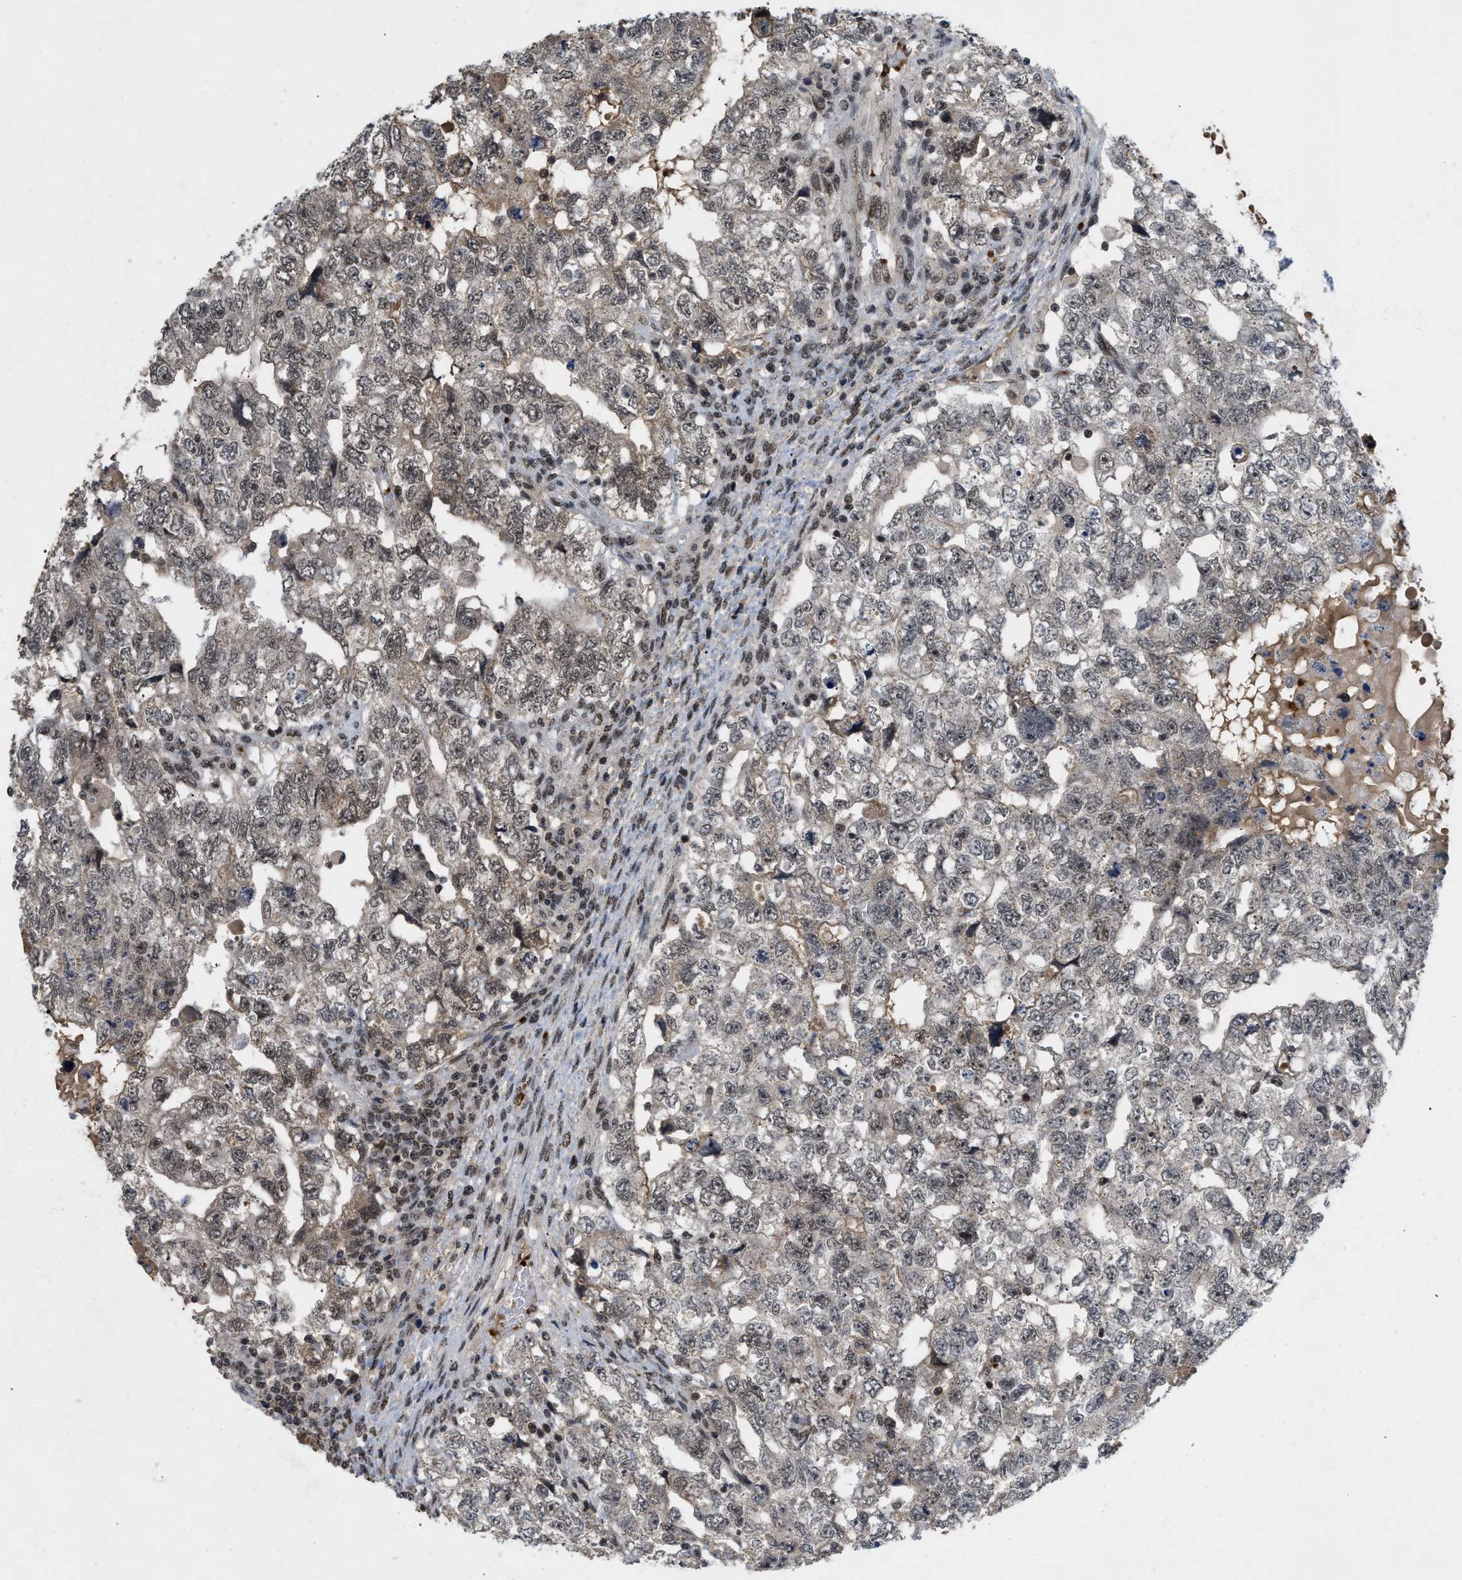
{"staining": {"intensity": "weak", "quantity": ">75%", "location": "nuclear"}, "tissue": "testis cancer", "cell_type": "Tumor cells", "image_type": "cancer", "snomed": [{"axis": "morphology", "description": "Carcinoma, Embryonal, NOS"}, {"axis": "topography", "description": "Testis"}], "caption": "Immunohistochemistry of testis embryonal carcinoma demonstrates low levels of weak nuclear staining in approximately >75% of tumor cells.", "gene": "ZNF346", "patient": {"sex": "male", "age": 36}}